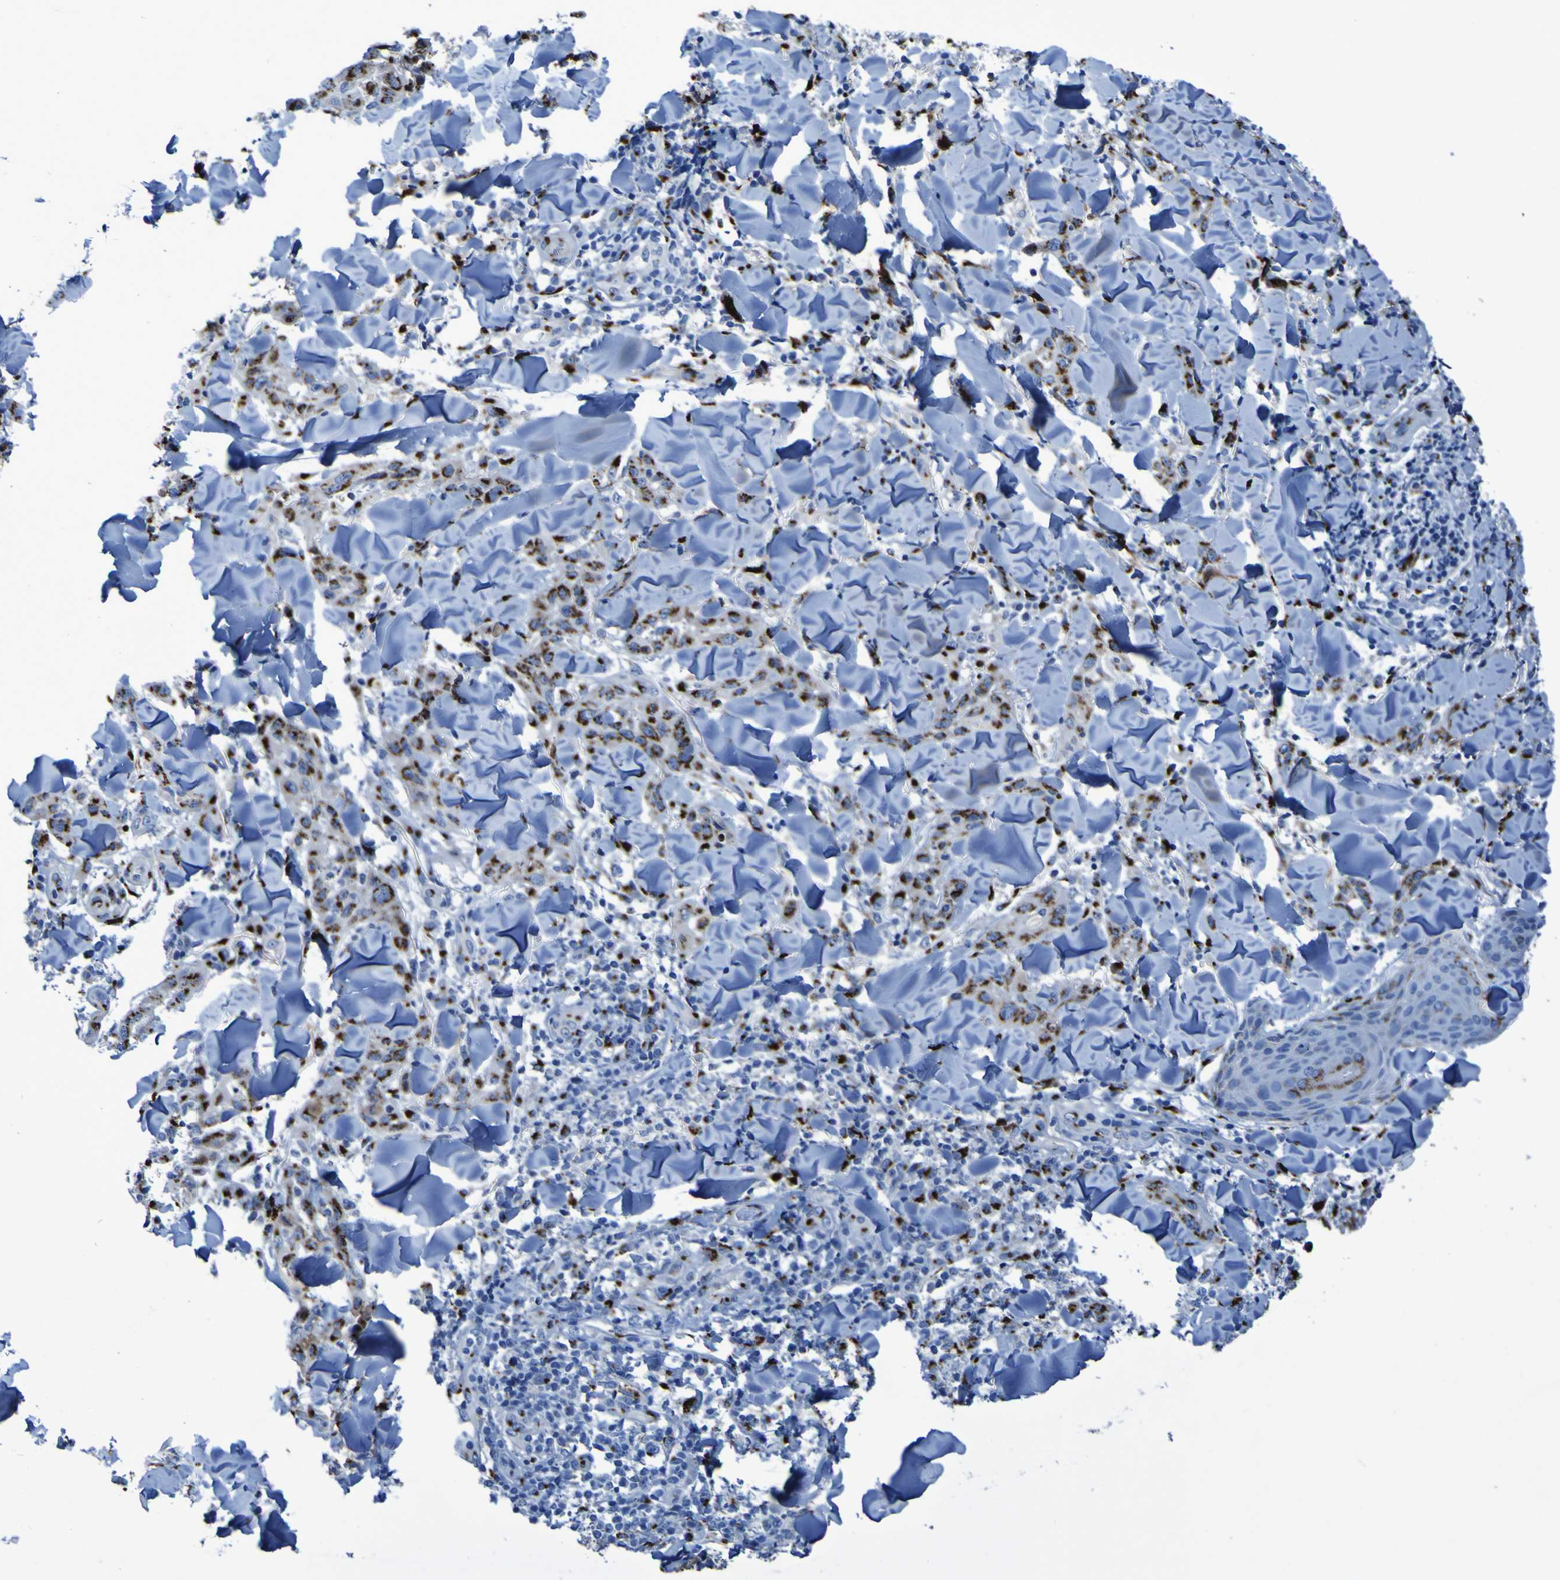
{"staining": {"intensity": "strong", "quantity": ">75%", "location": "cytoplasmic/membranous"}, "tissue": "skin cancer", "cell_type": "Tumor cells", "image_type": "cancer", "snomed": [{"axis": "morphology", "description": "Squamous cell carcinoma, NOS"}, {"axis": "topography", "description": "Skin"}], "caption": "Skin cancer (squamous cell carcinoma) was stained to show a protein in brown. There is high levels of strong cytoplasmic/membranous positivity in approximately >75% of tumor cells. (IHC, brightfield microscopy, high magnification).", "gene": "GOLM1", "patient": {"sex": "male", "age": 24}}